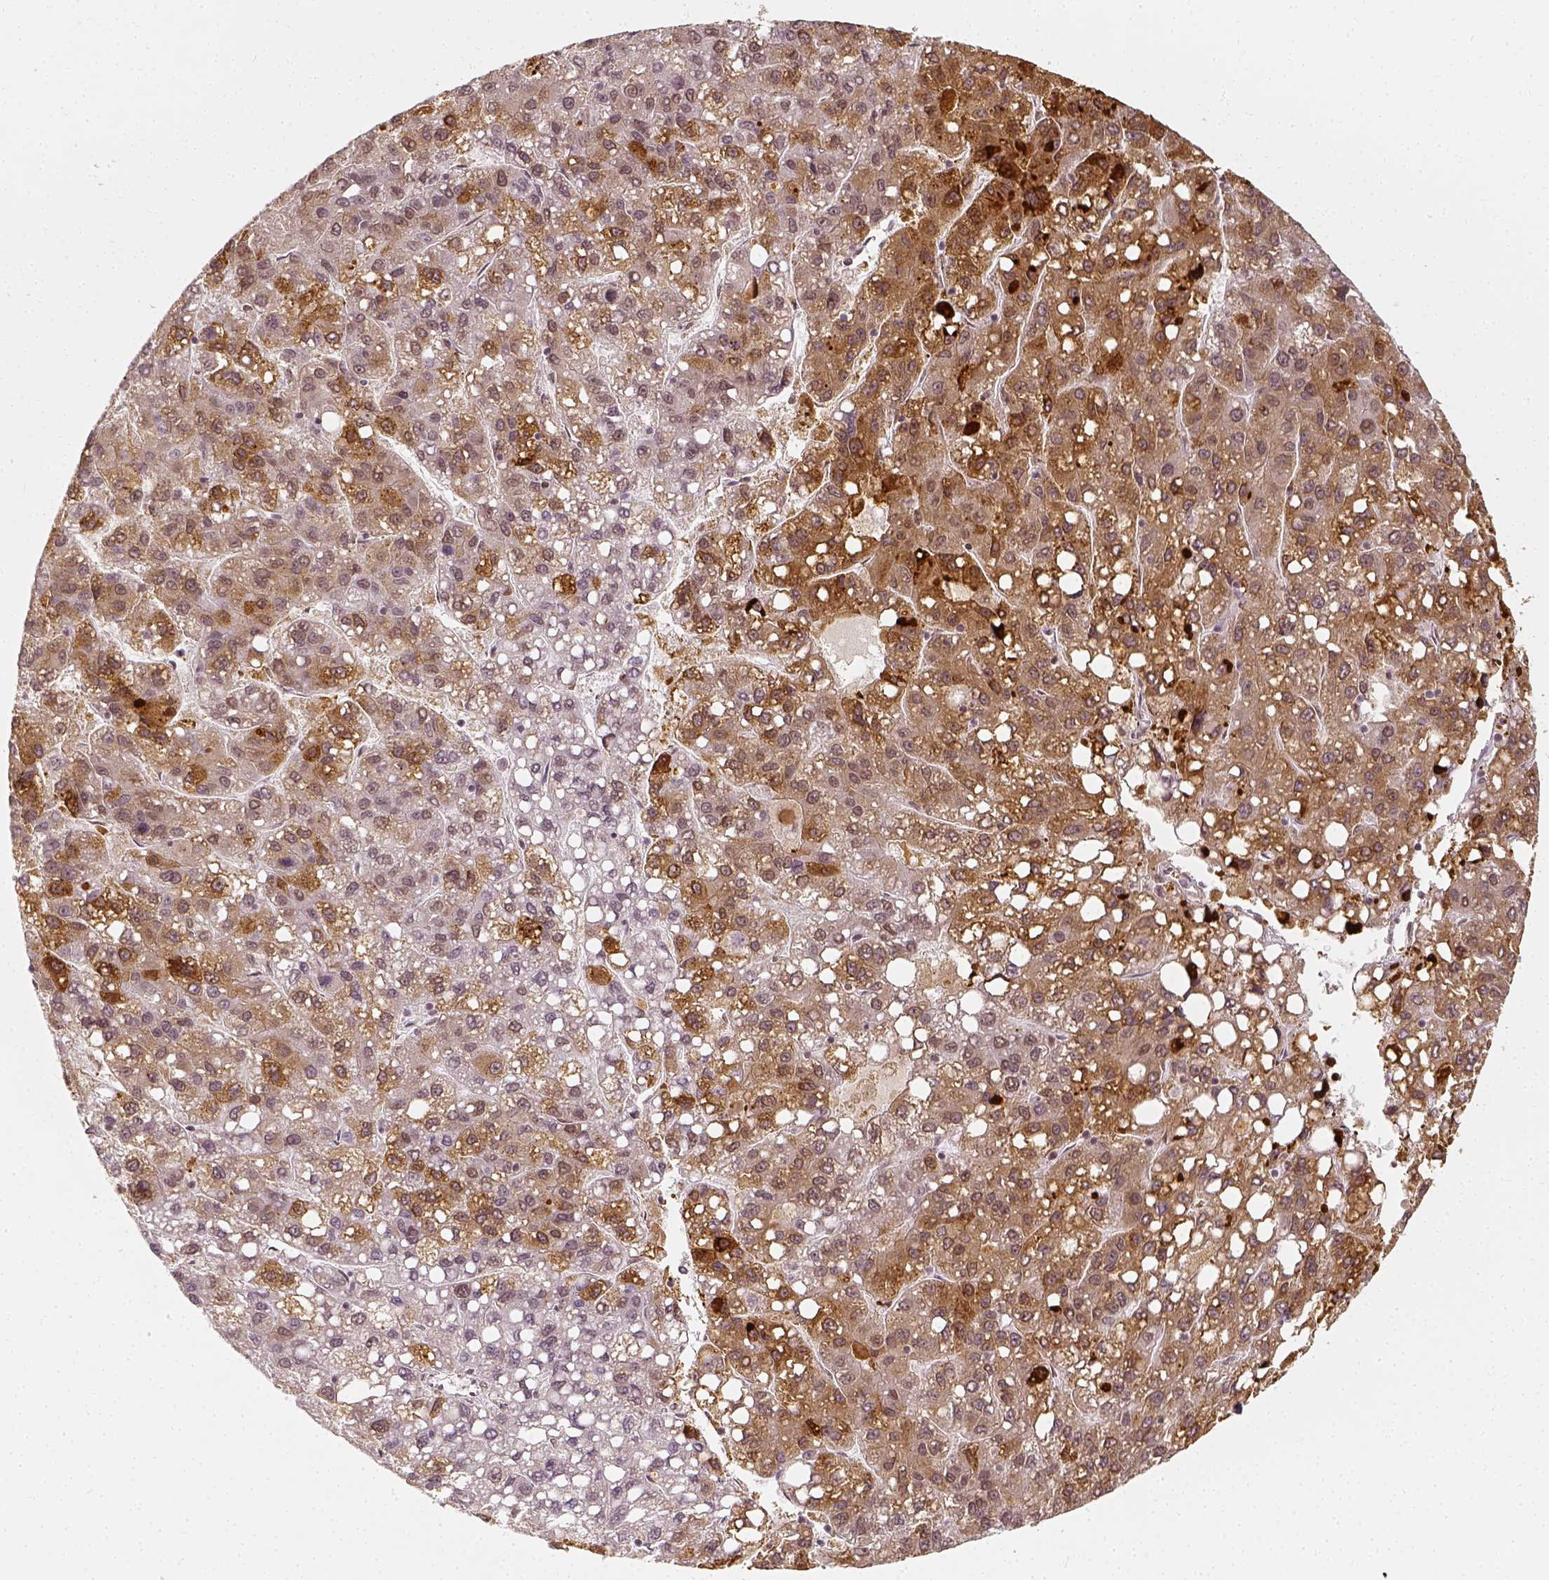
{"staining": {"intensity": "moderate", "quantity": "25%-75%", "location": "cytoplasmic/membranous"}, "tissue": "liver cancer", "cell_type": "Tumor cells", "image_type": "cancer", "snomed": [{"axis": "morphology", "description": "Carcinoma, Hepatocellular, NOS"}, {"axis": "topography", "description": "Liver"}], "caption": "Brown immunohistochemical staining in hepatocellular carcinoma (liver) shows moderate cytoplasmic/membranous staining in about 25%-75% of tumor cells.", "gene": "ZMAT3", "patient": {"sex": "female", "age": 82}}